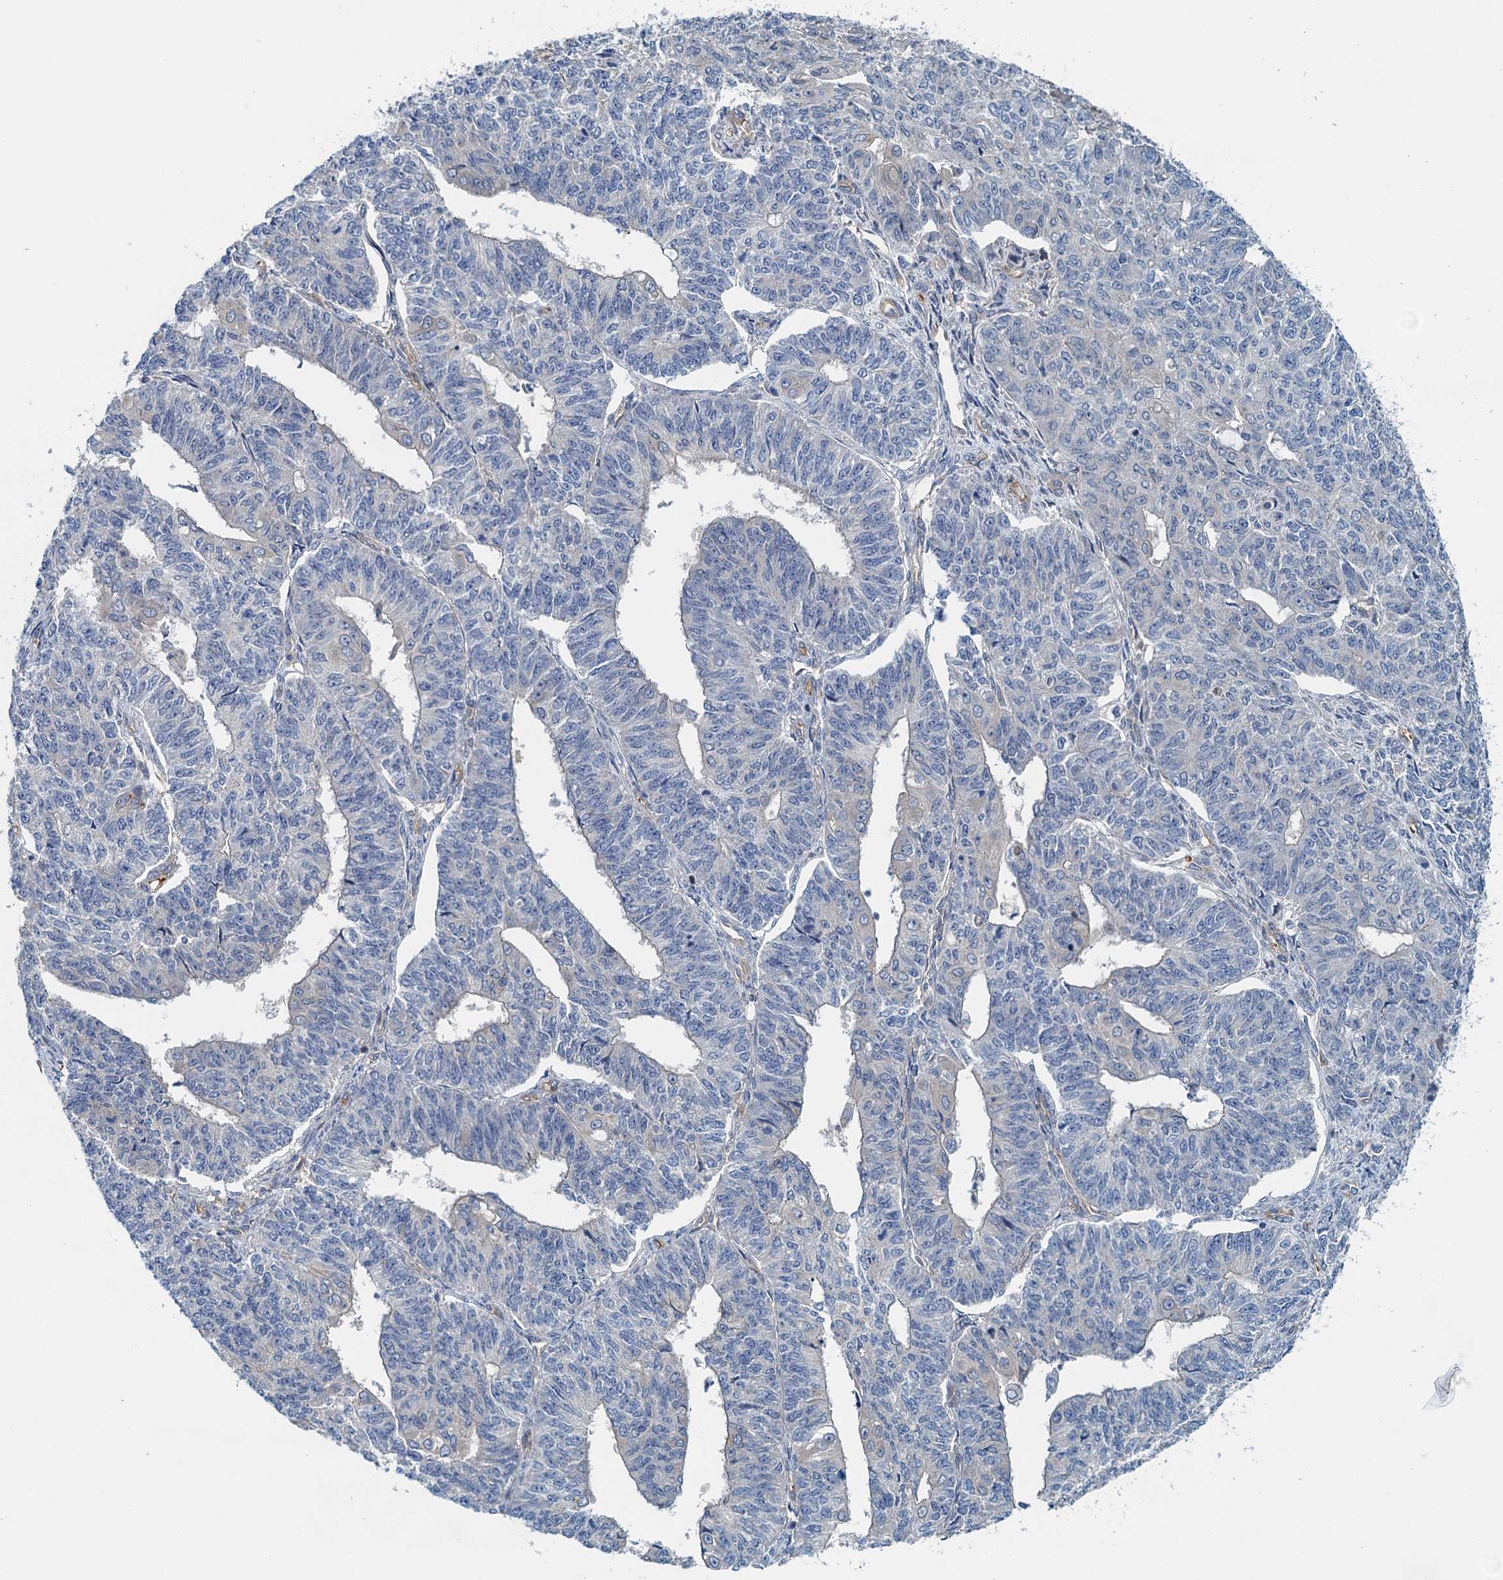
{"staining": {"intensity": "negative", "quantity": "none", "location": "none"}, "tissue": "endometrial cancer", "cell_type": "Tumor cells", "image_type": "cancer", "snomed": [{"axis": "morphology", "description": "Adenocarcinoma, NOS"}, {"axis": "topography", "description": "Endometrium"}], "caption": "Endometrial cancer was stained to show a protein in brown. There is no significant positivity in tumor cells. (Immunohistochemistry, brightfield microscopy, high magnification).", "gene": "ROGDI", "patient": {"sex": "female", "age": 32}}